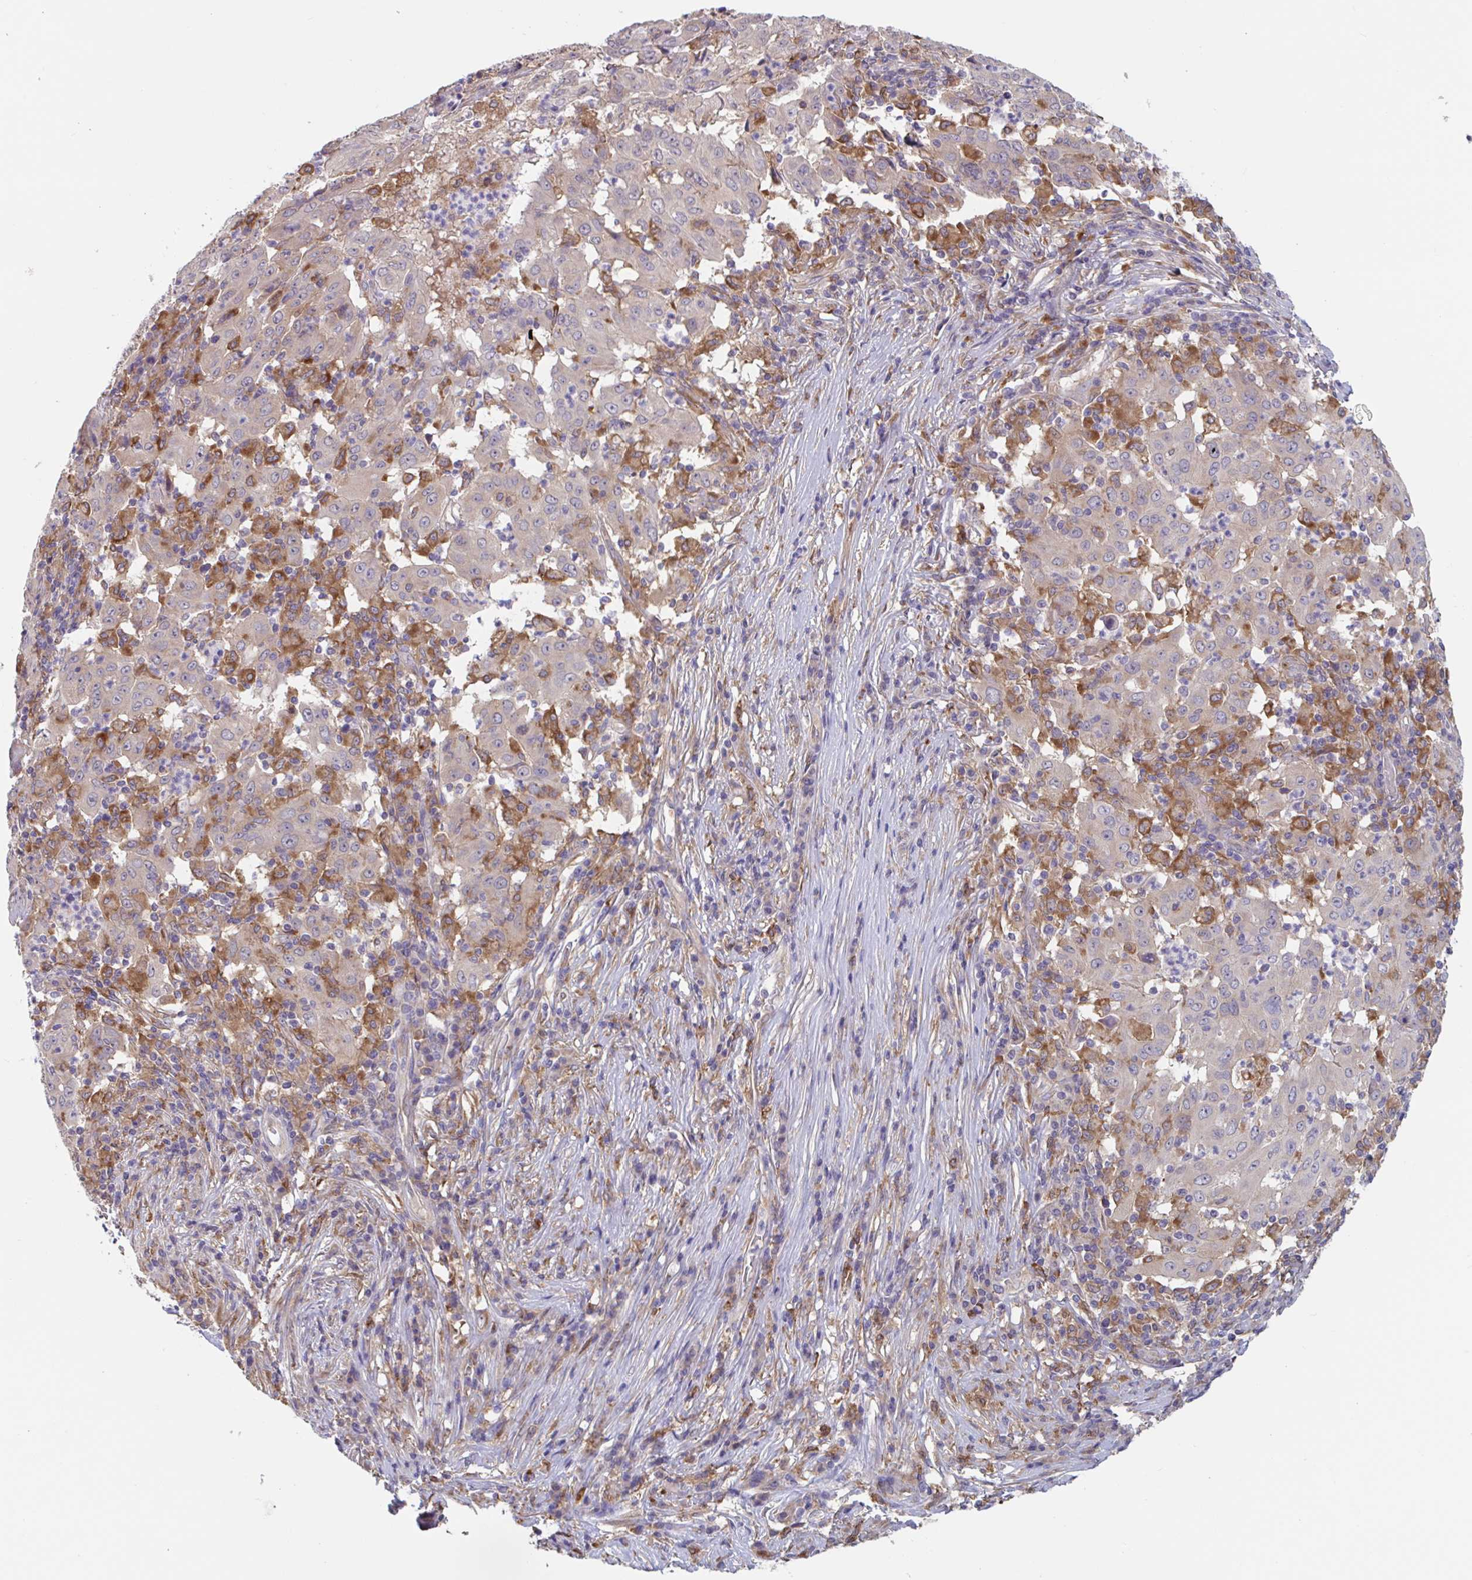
{"staining": {"intensity": "negative", "quantity": "none", "location": "none"}, "tissue": "pancreatic cancer", "cell_type": "Tumor cells", "image_type": "cancer", "snomed": [{"axis": "morphology", "description": "Adenocarcinoma, NOS"}, {"axis": "topography", "description": "Pancreas"}], "caption": "Pancreatic cancer was stained to show a protein in brown. There is no significant positivity in tumor cells.", "gene": "SNX8", "patient": {"sex": "male", "age": 63}}